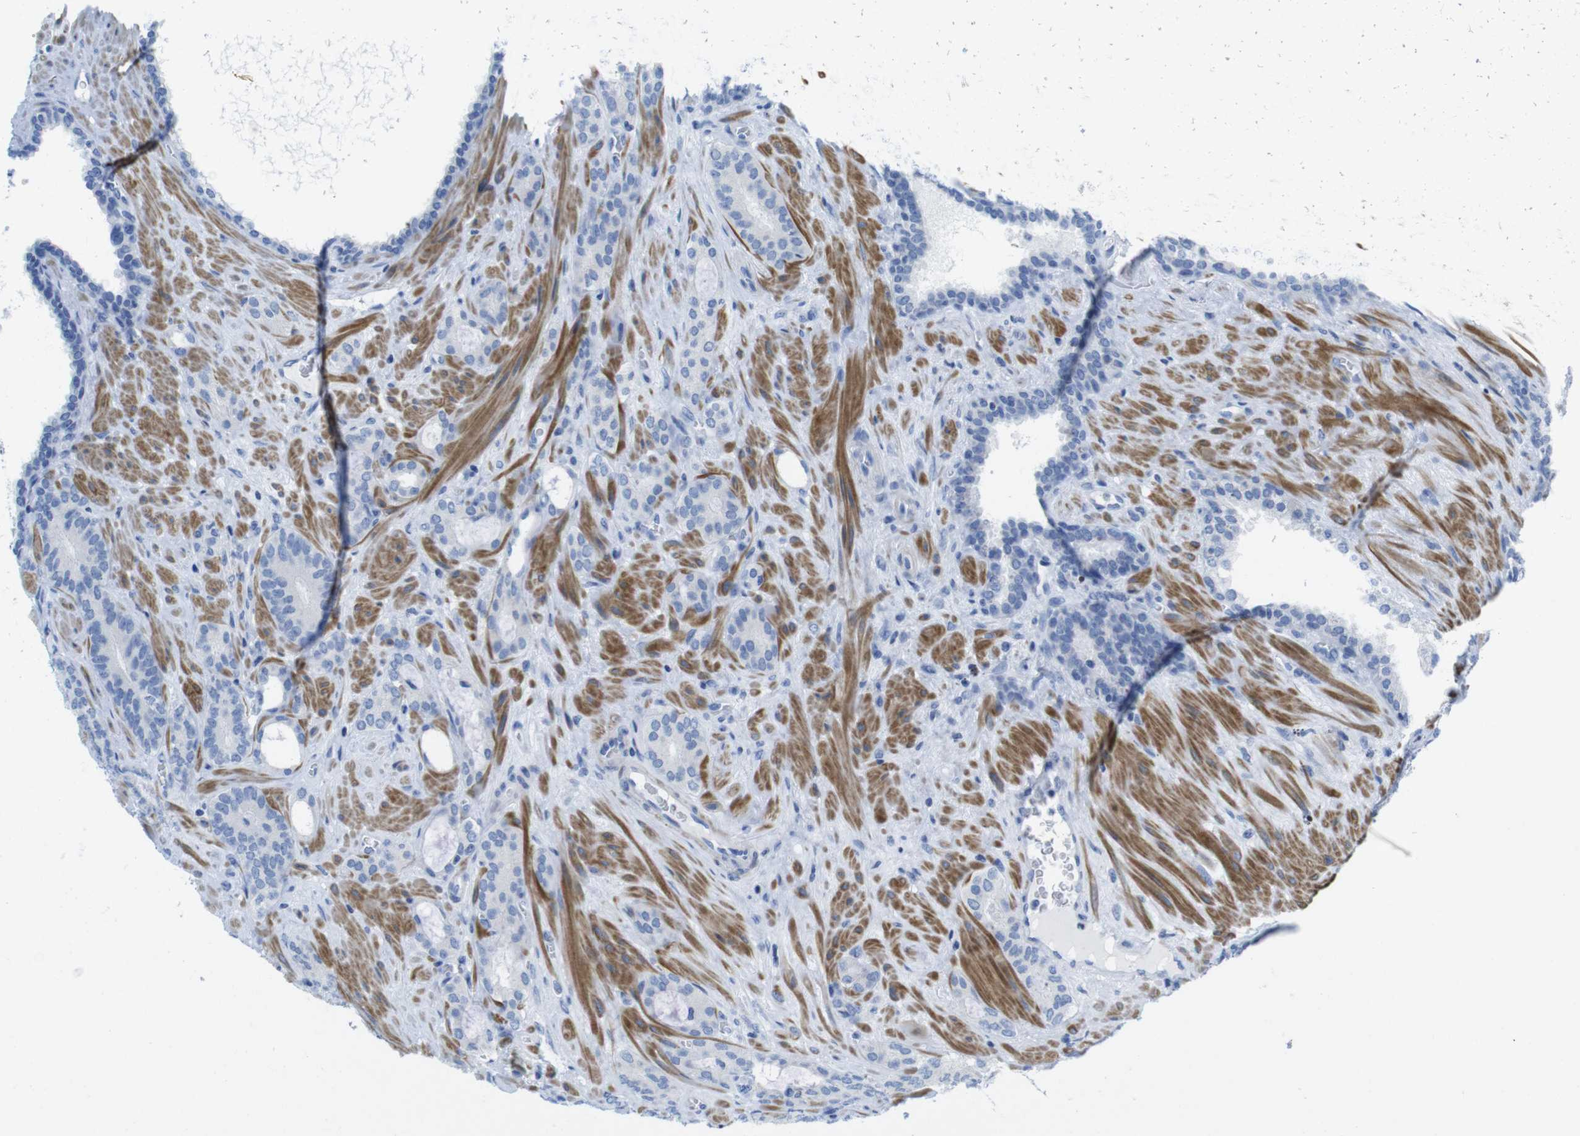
{"staining": {"intensity": "negative", "quantity": "none", "location": "none"}, "tissue": "prostate cancer", "cell_type": "Tumor cells", "image_type": "cancer", "snomed": [{"axis": "morphology", "description": "Adenocarcinoma, Low grade"}, {"axis": "topography", "description": "Prostate"}], "caption": "Immunohistochemical staining of prostate cancer shows no significant expression in tumor cells.", "gene": "ASIC5", "patient": {"sex": "male", "age": 63}}